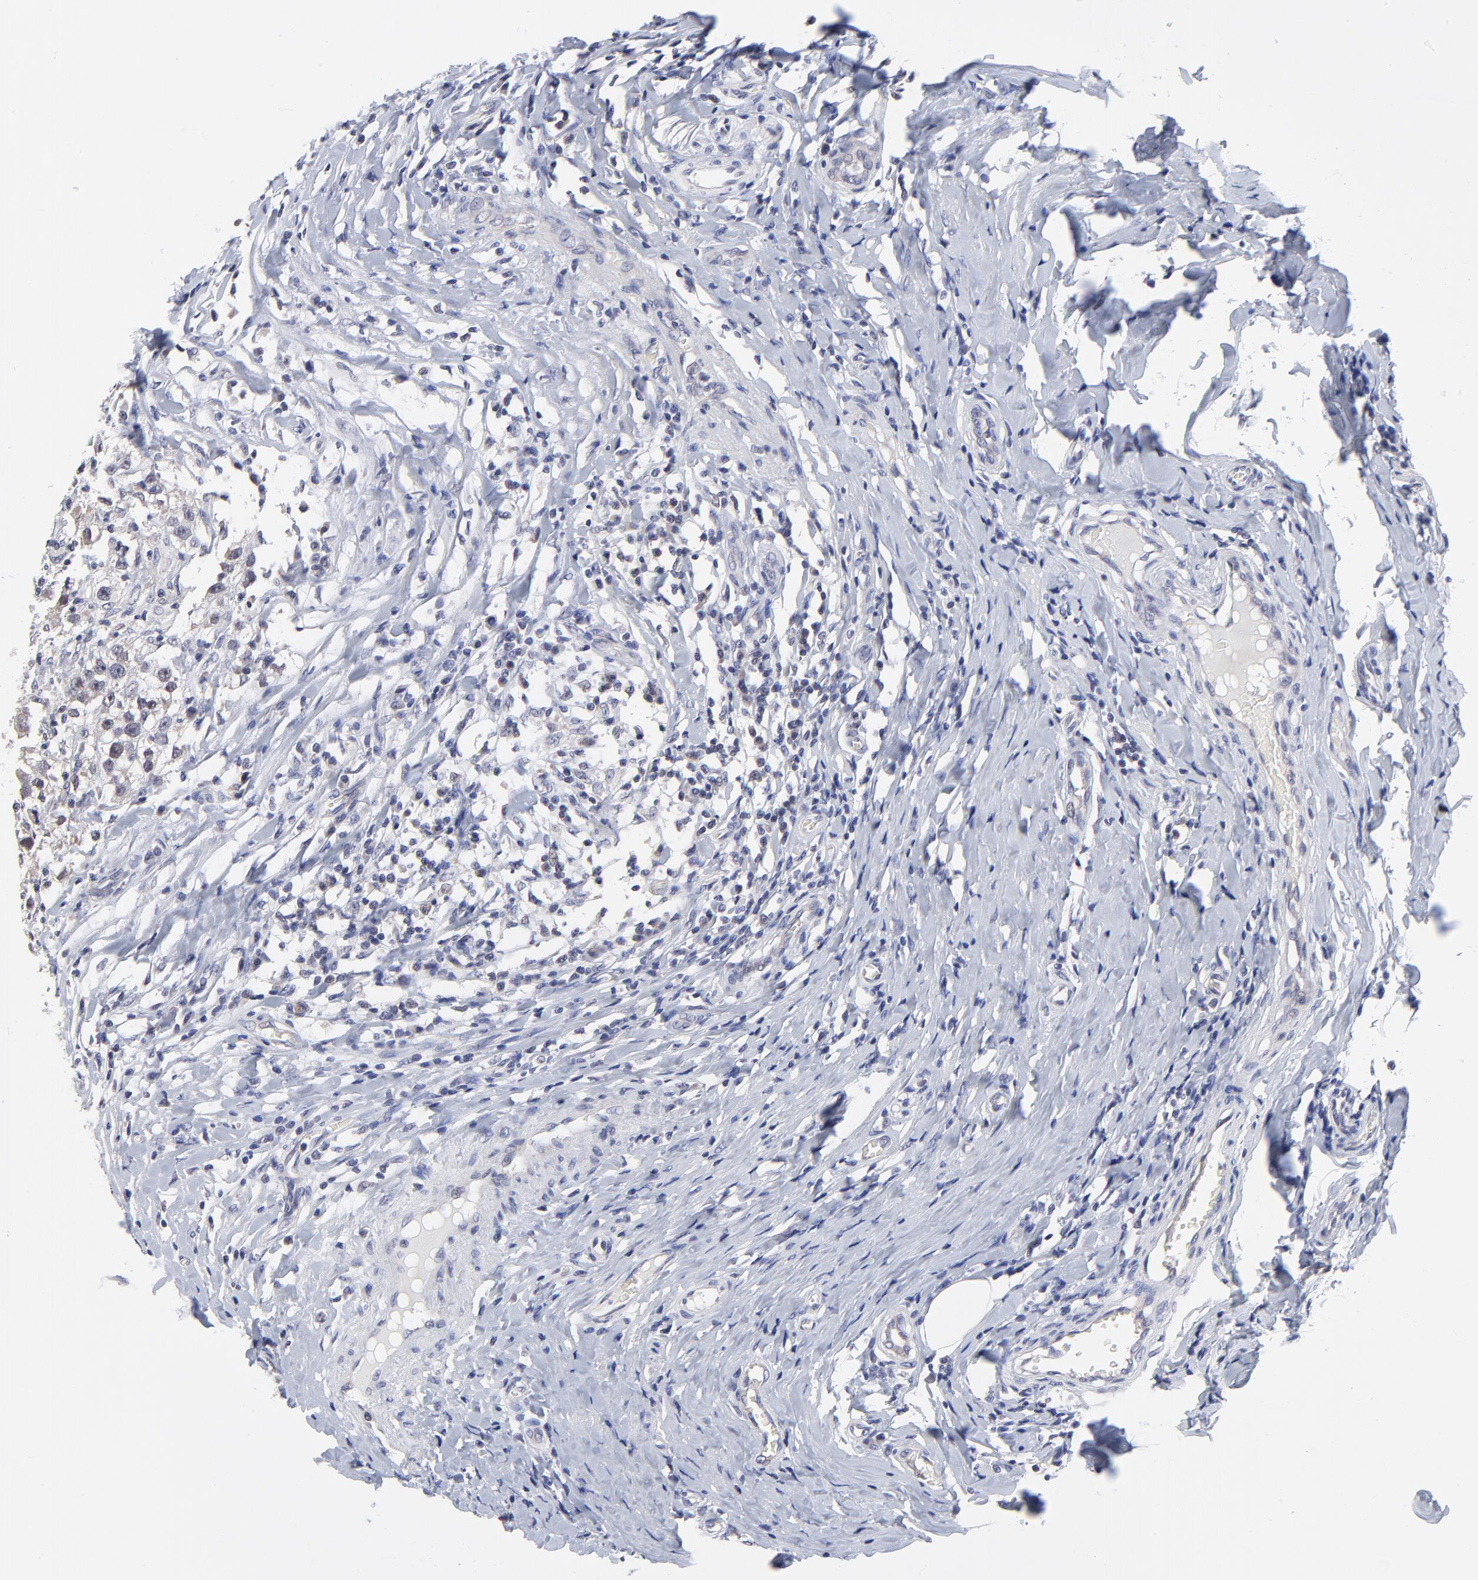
{"staining": {"intensity": "weak", "quantity": "<25%", "location": "cytoplasmic/membranous"}, "tissue": "testis cancer", "cell_type": "Tumor cells", "image_type": "cancer", "snomed": [{"axis": "morphology", "description": "Seminoma, NOS"}, {"axis": "topography", "description": "Testis"}], "caption": "IHC of human testis cancer reveals no positivity in tumor cells. The staining was performed using DAB (3,3'-diaminobenzidine) to visualize the protein expression in brown, while the nuclei were stained in blue with hematoxylin (Magnification: 20x).", "gene": "FBXO8", "patient": {"sex": "male", "age": 24}}